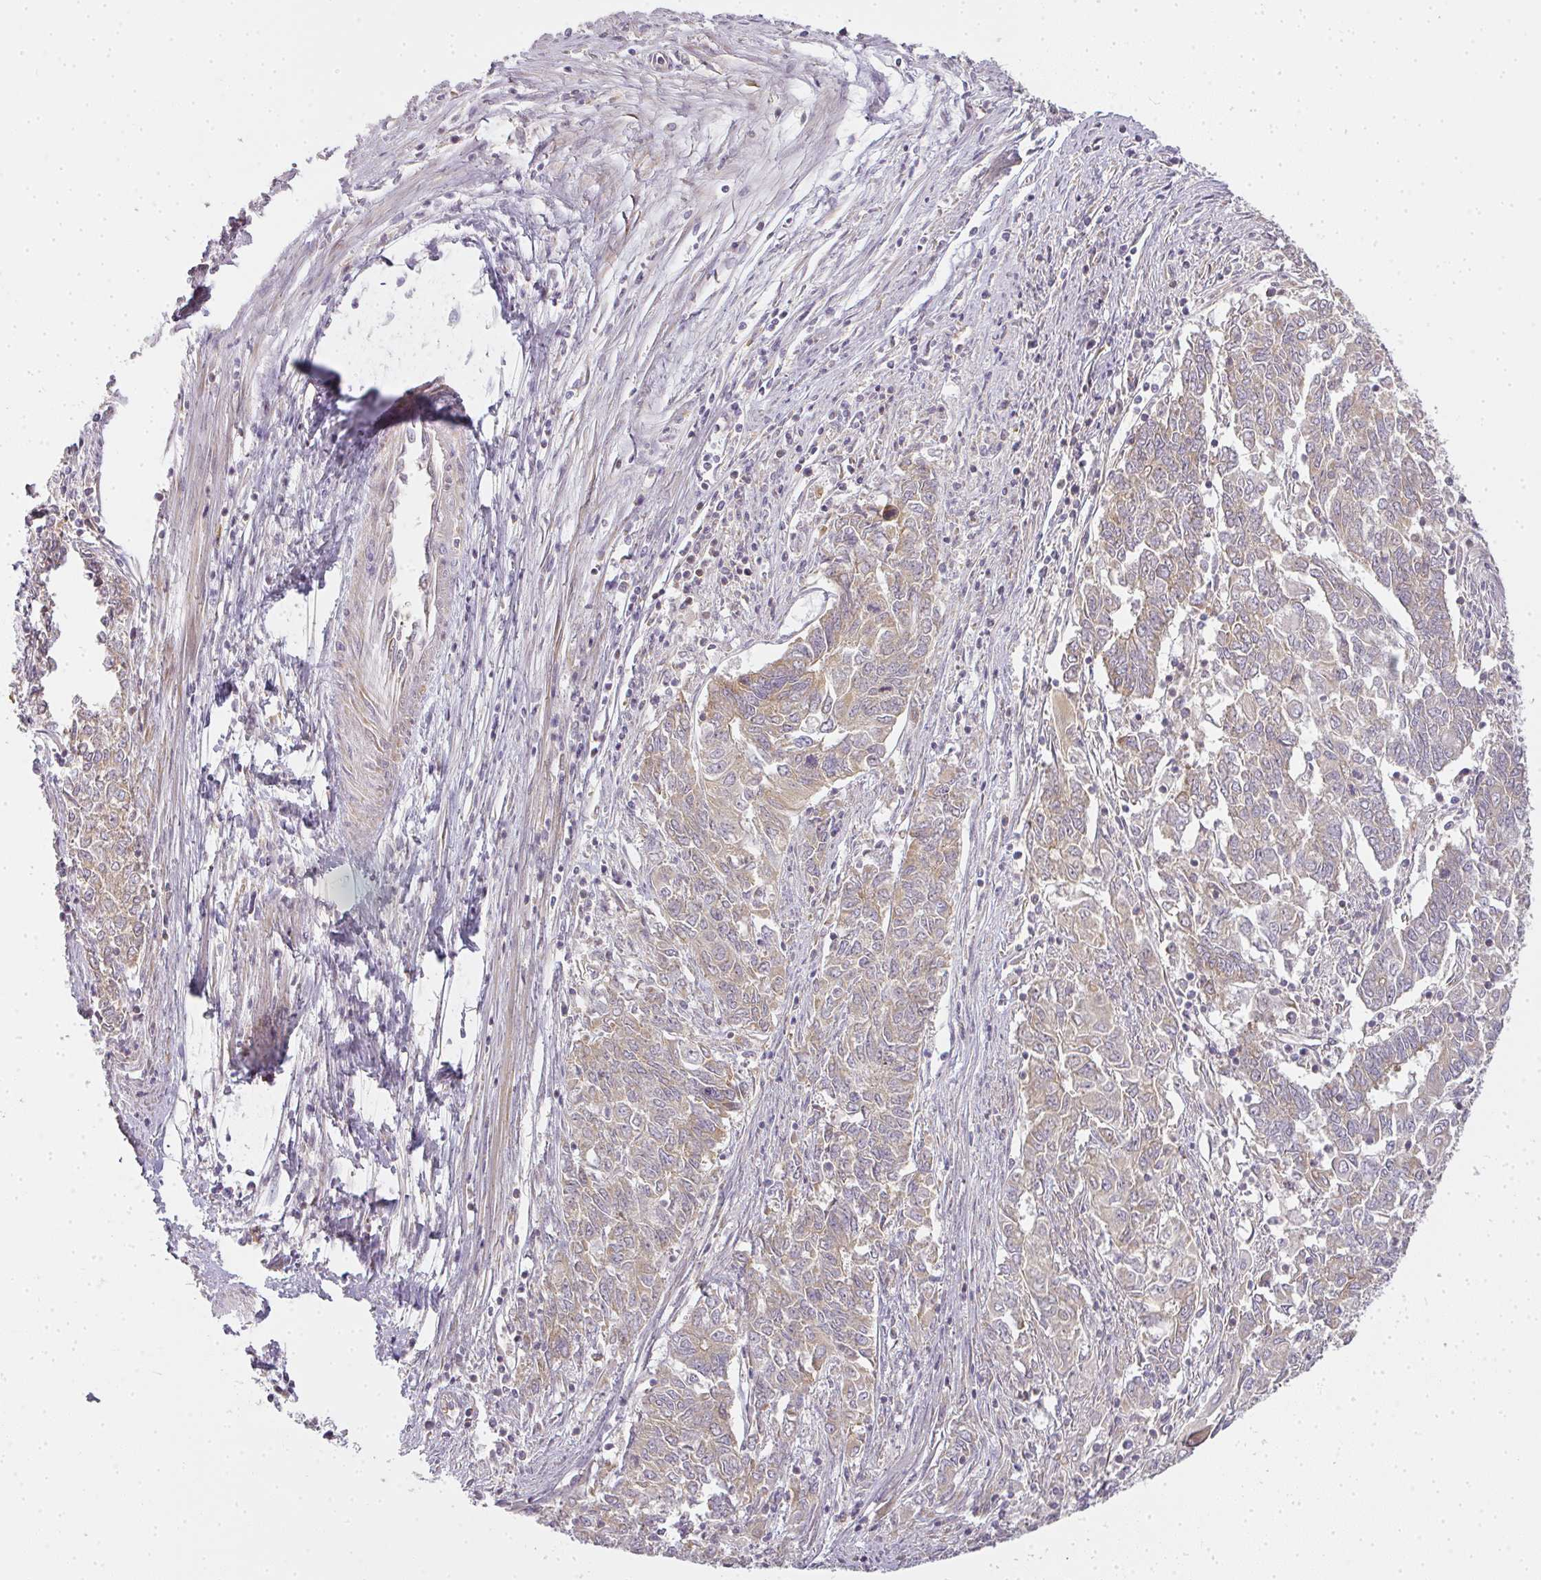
{"staining": {"intensity": "weak", "quantity": "<25%", "location": "cytoplasmic/membranous"}, "tissue": "endometrial cancer", "cell_type": "Tumor cells", "image_type": "cancer", "snomed": [{"axis": "morphology", "description": "Adenocarcinoma, NOS"}, {"axis": "topography", "description": "Endometrium"}], "caption": "Tumor cells show no significant protein expression in adenocarcinoma (endometrial). (Brightfield microscopy of DAB immunohistochemistry at high magnification).", "gene": "MED19", "patient": {"sex": "female", "age": 54}}